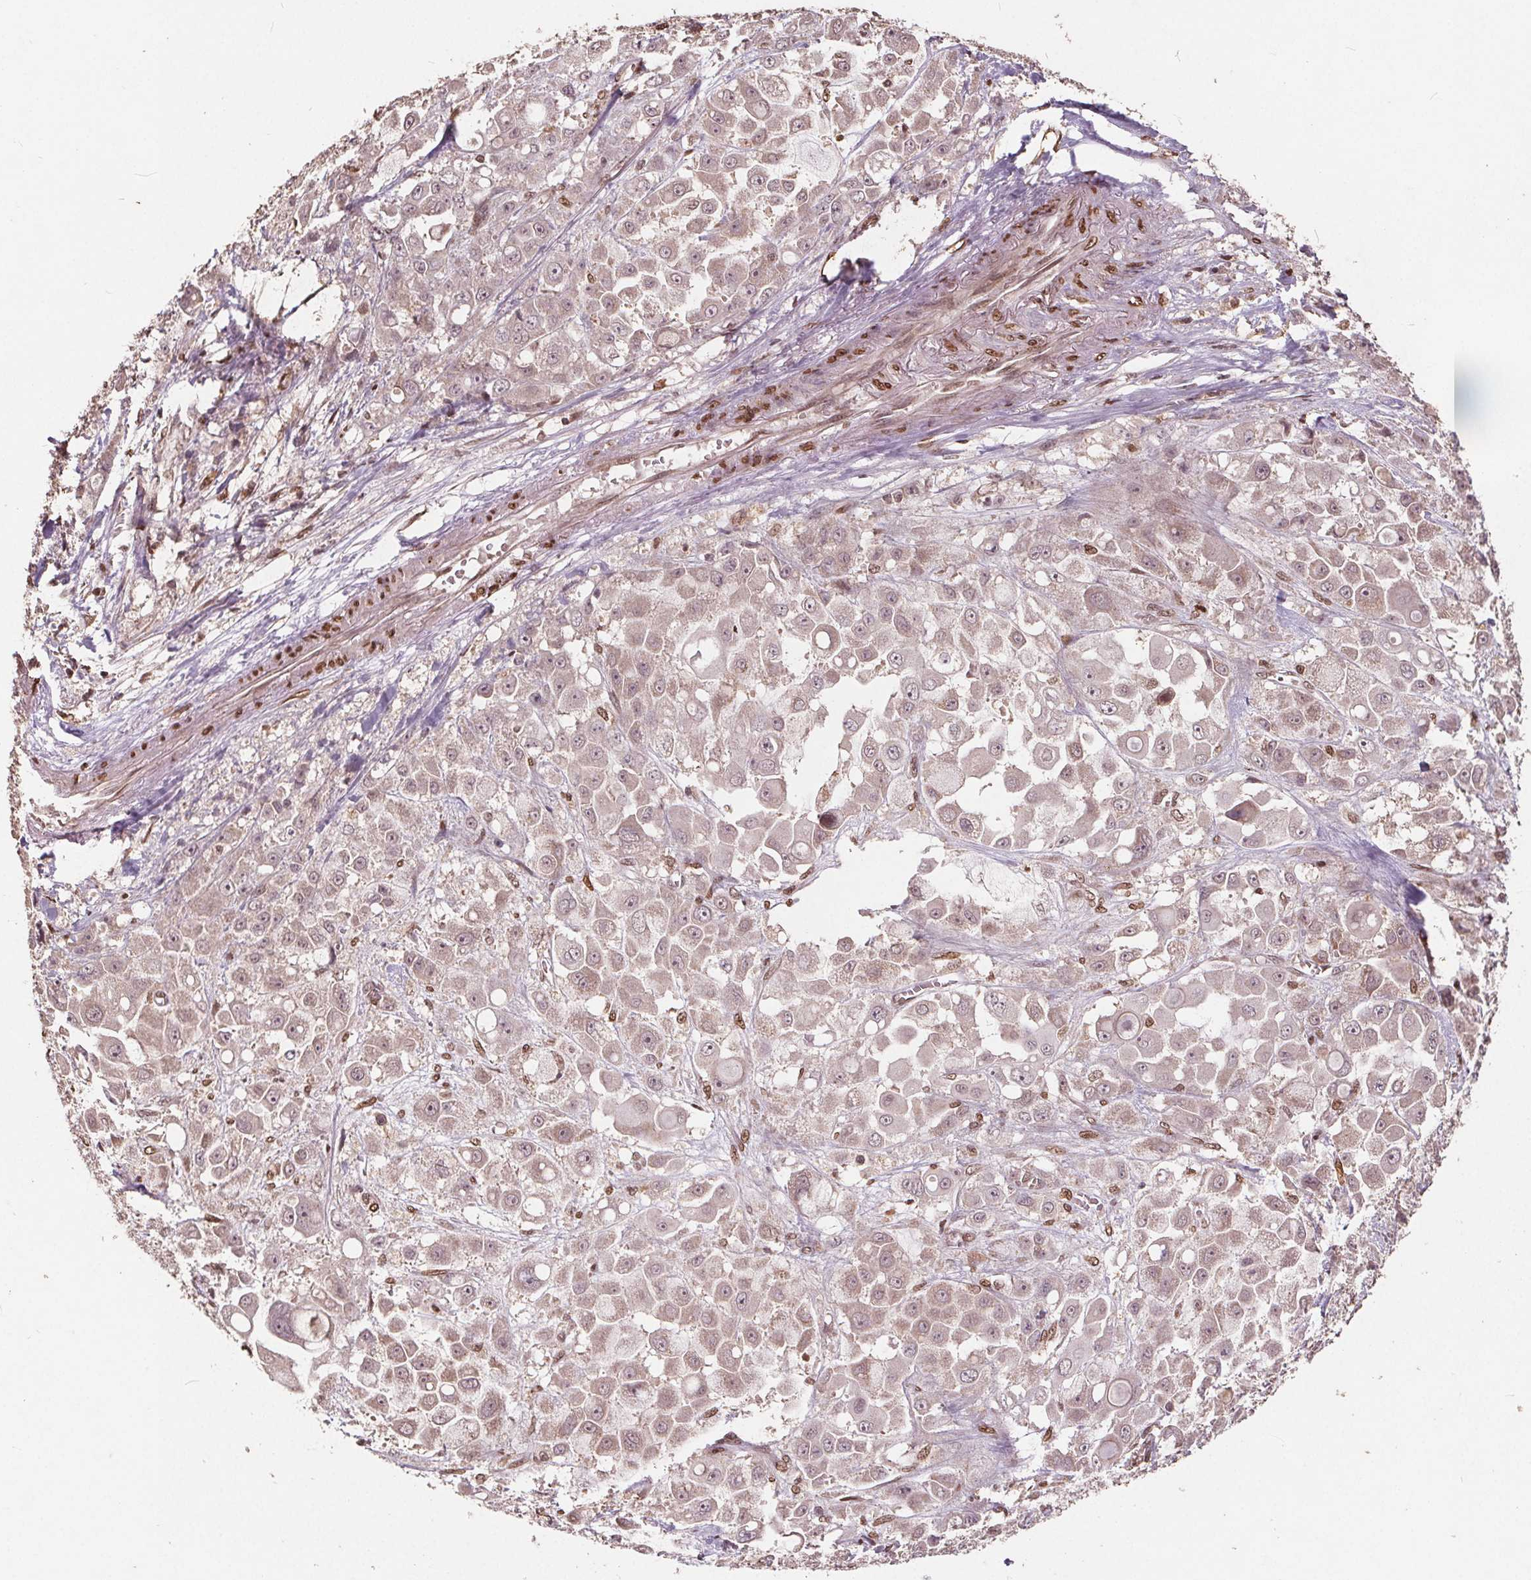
{"staining": {"intensity": "moderate", "quantity": "<25%", "location": "nuclear"}, "tissue": "stomach cancer", "cell_type": "Tumor cells", "image_type": "cancer", "snomed": [{"axis": "morphology", "description": "Adenocarcinoma, NOS"}, {"axis": "topography", "description": "Stomach"}], "caption": "Immunohistochemical staining of stomach cancer (adenocarcinoma) reveals low levels of moderate nuclear protein positivity in about <25% of tumor cells. (Stains: DAB (3,3'-diaminobenzidine) in brown, nuclei in blue, Microscopy: brightfield microscopy at high magnification).", "gene": "HIF1AN", "patient": {"sex": "female", "age": 76}}